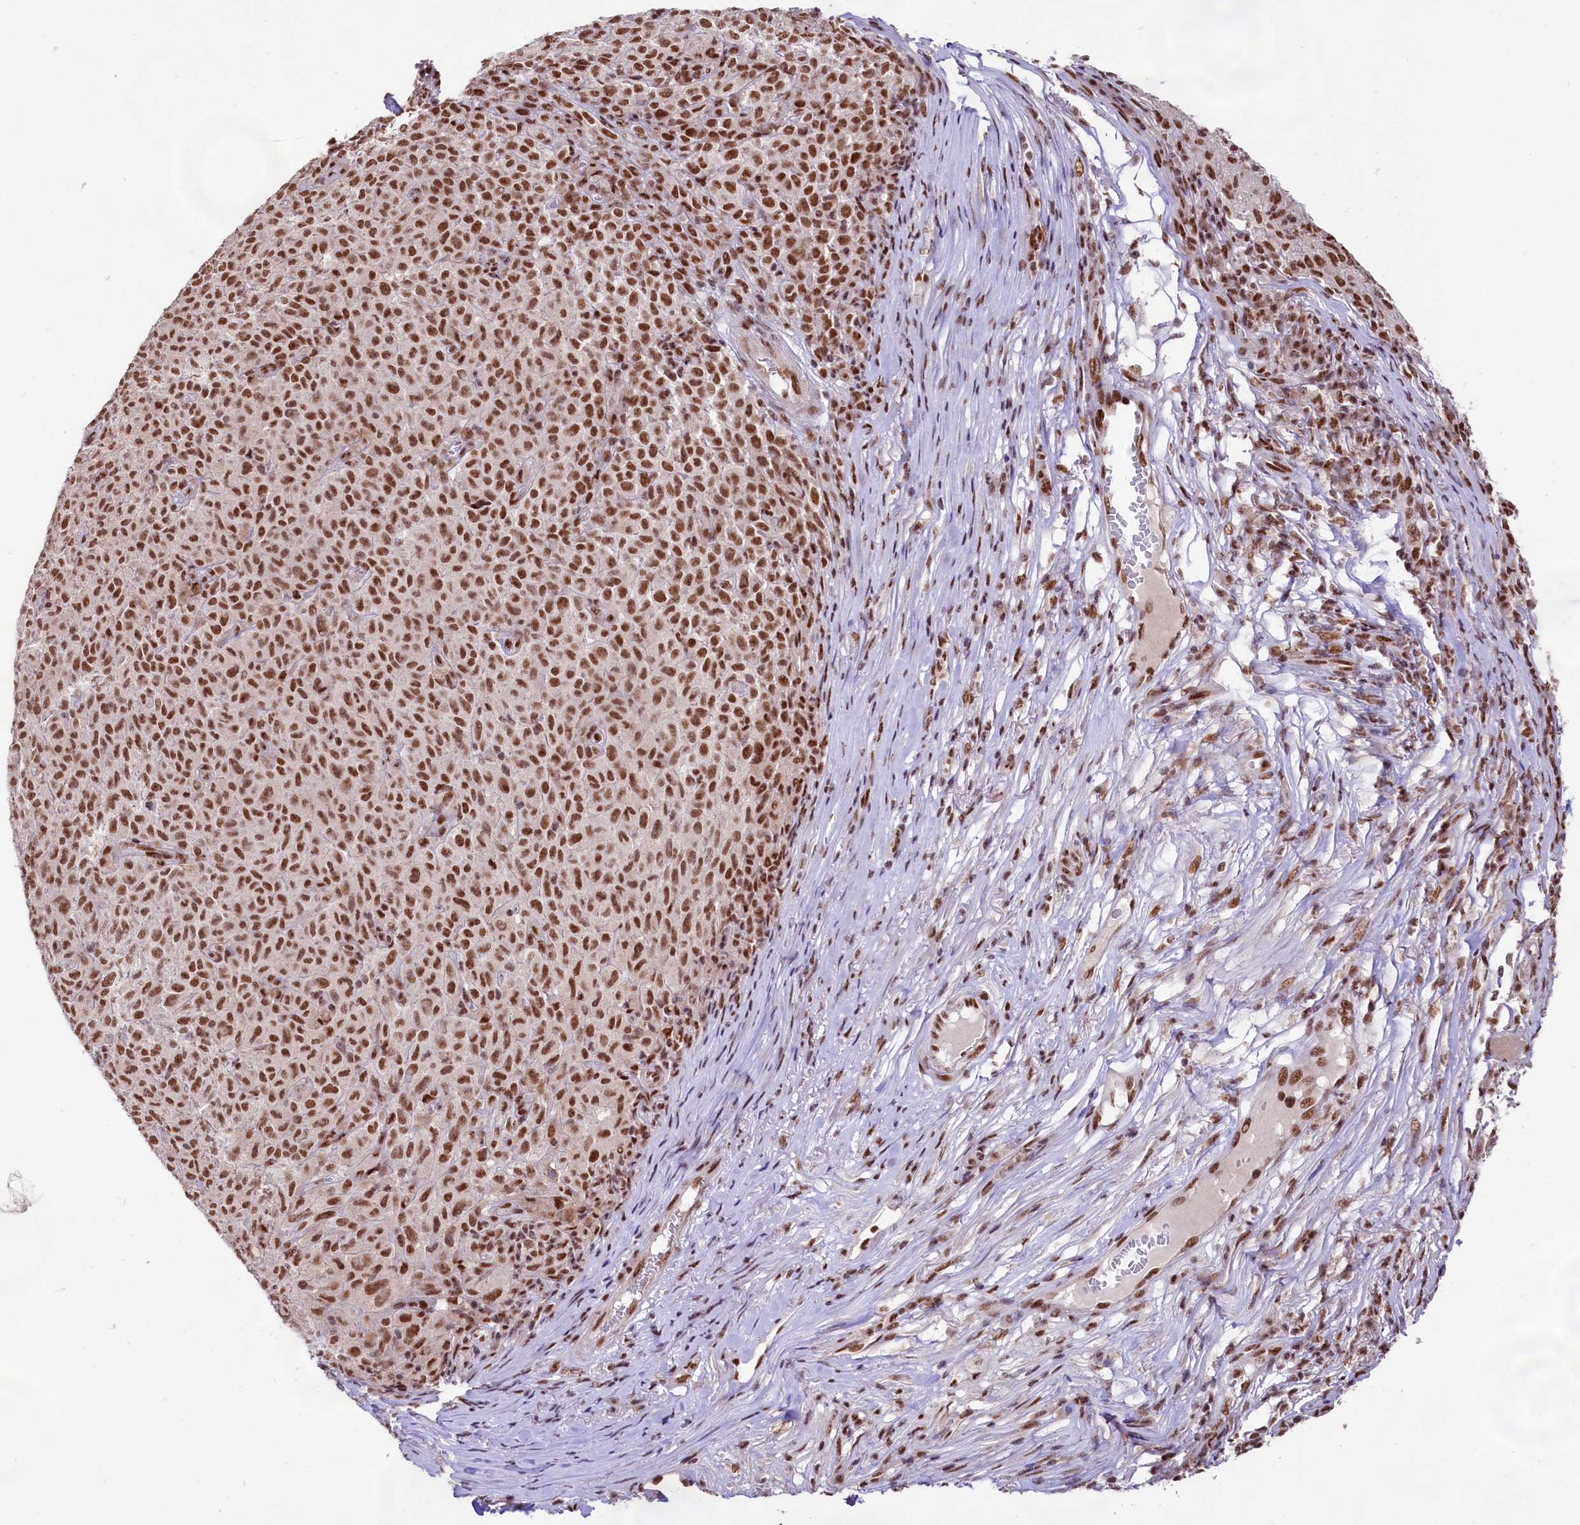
{"staining": {"intensity": "strong", "quantity": ">75%", "location": "nuclear"}, "tissue": "melanoma", "cell_type": "Tumor cells", "image_type": "cancer", "snomed": [{"axis": "morphology", "description": "Malignant melanoma, NOS"}, {"axis": "topography", "description": "Skin"}], "caption": "Melanoma was stained to show a protein in brown. There is high levels of strong nuclear expression in about >75% of tumor cells. (IHC, brightfield microscopy, high magnification).", "gene": "HIRA", "patient": {"sex": "female", "age": 82}}